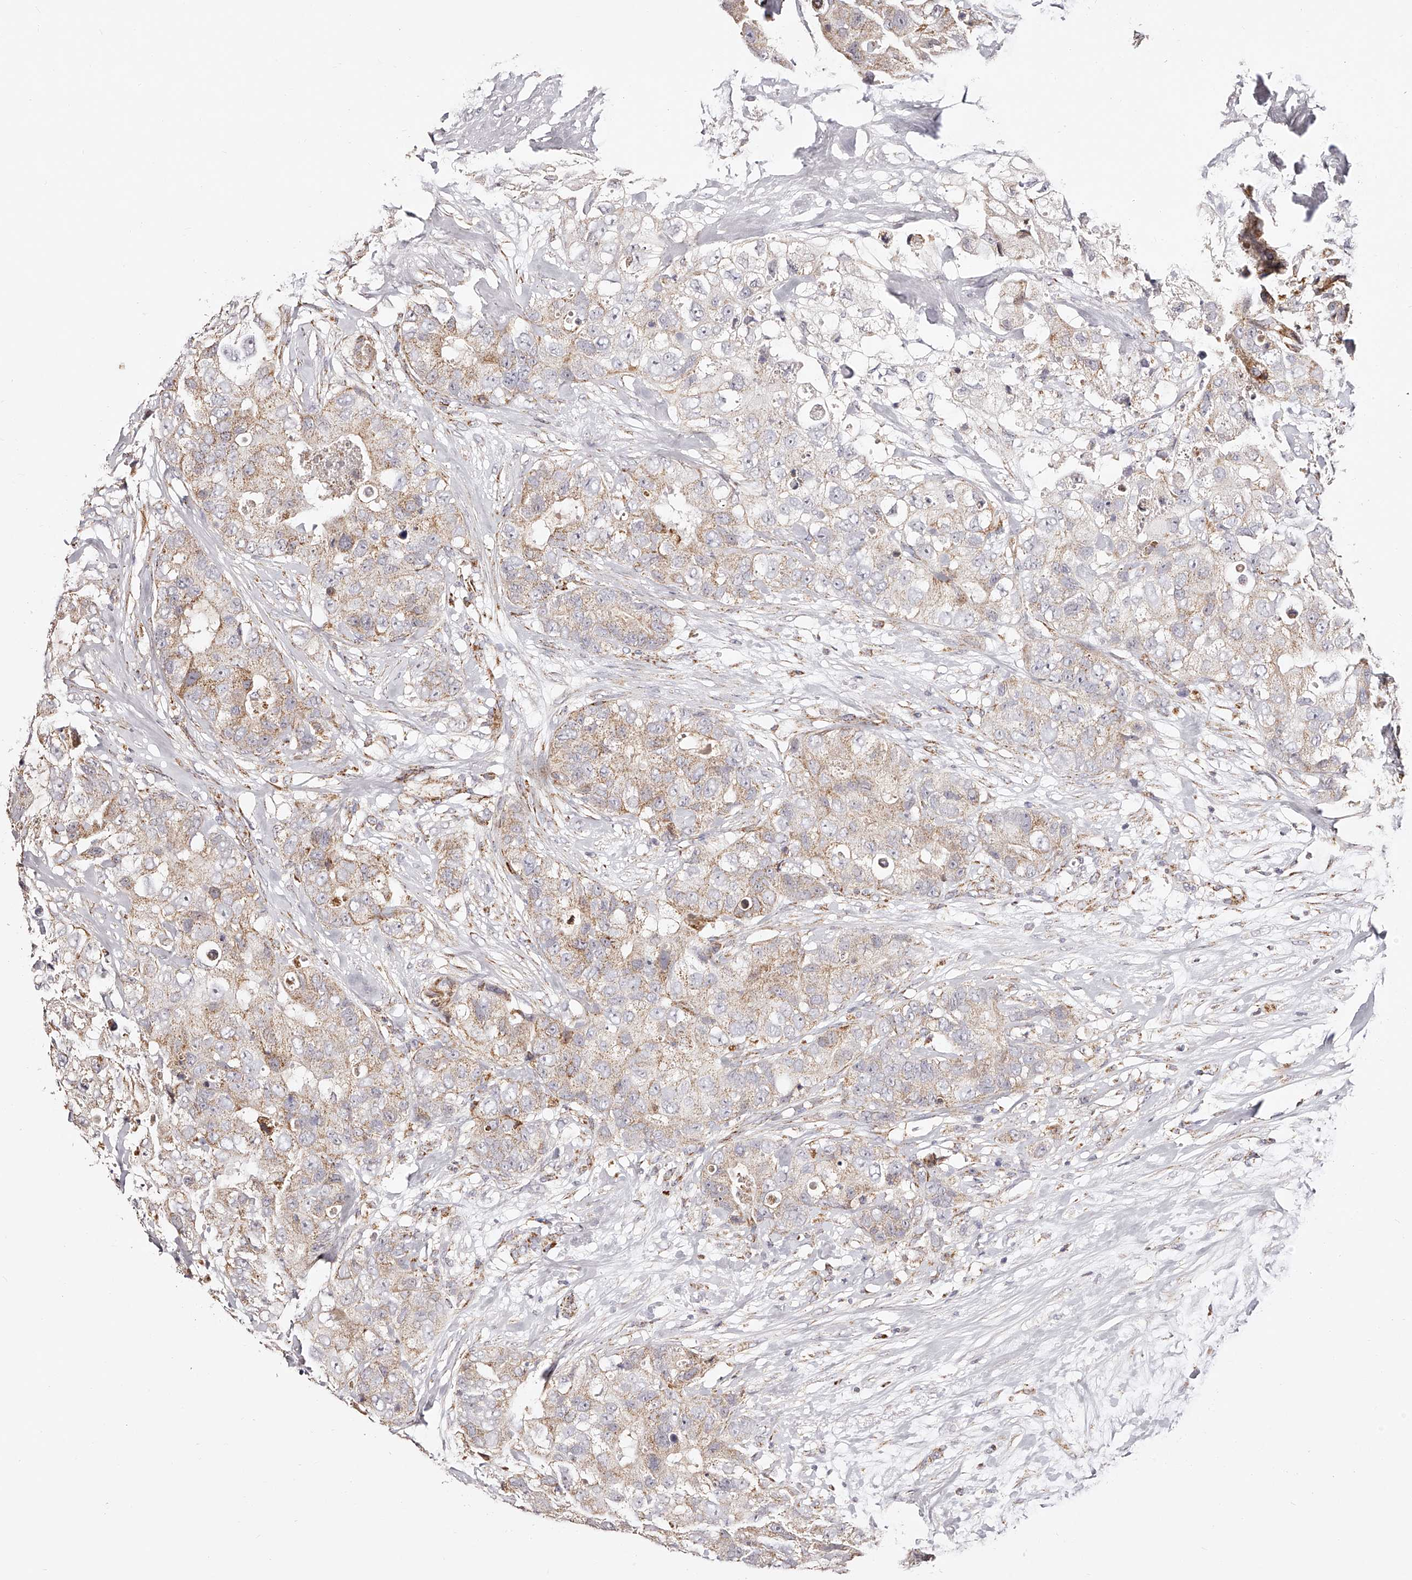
{"staining": {"intensity": "weak", "quantity": "25%-75%", "location": "cytoplasmic/membranous"}, "tissue": "breast cancer", "cell_type": "Tumor cells", "image_type": "cancer", "snomed": [{"axis": "morphology", "description": "Duct carcinoma"}, {"axis": "topography", "description": "Breast"}], "caption": "Immunohistochemistry of breast cancer (infiltrating ductal carcinoma) shows low levels of weak cytoplasmic/membranous expression in approximately 25%-75% of tumor cells. (DAB (3,3'-diaminobenzidine) IHC, brown staining for protein, blue staining for nuclei).", "gene": "NDUFV3", "patient": {"sex": "female", "age": 62}}